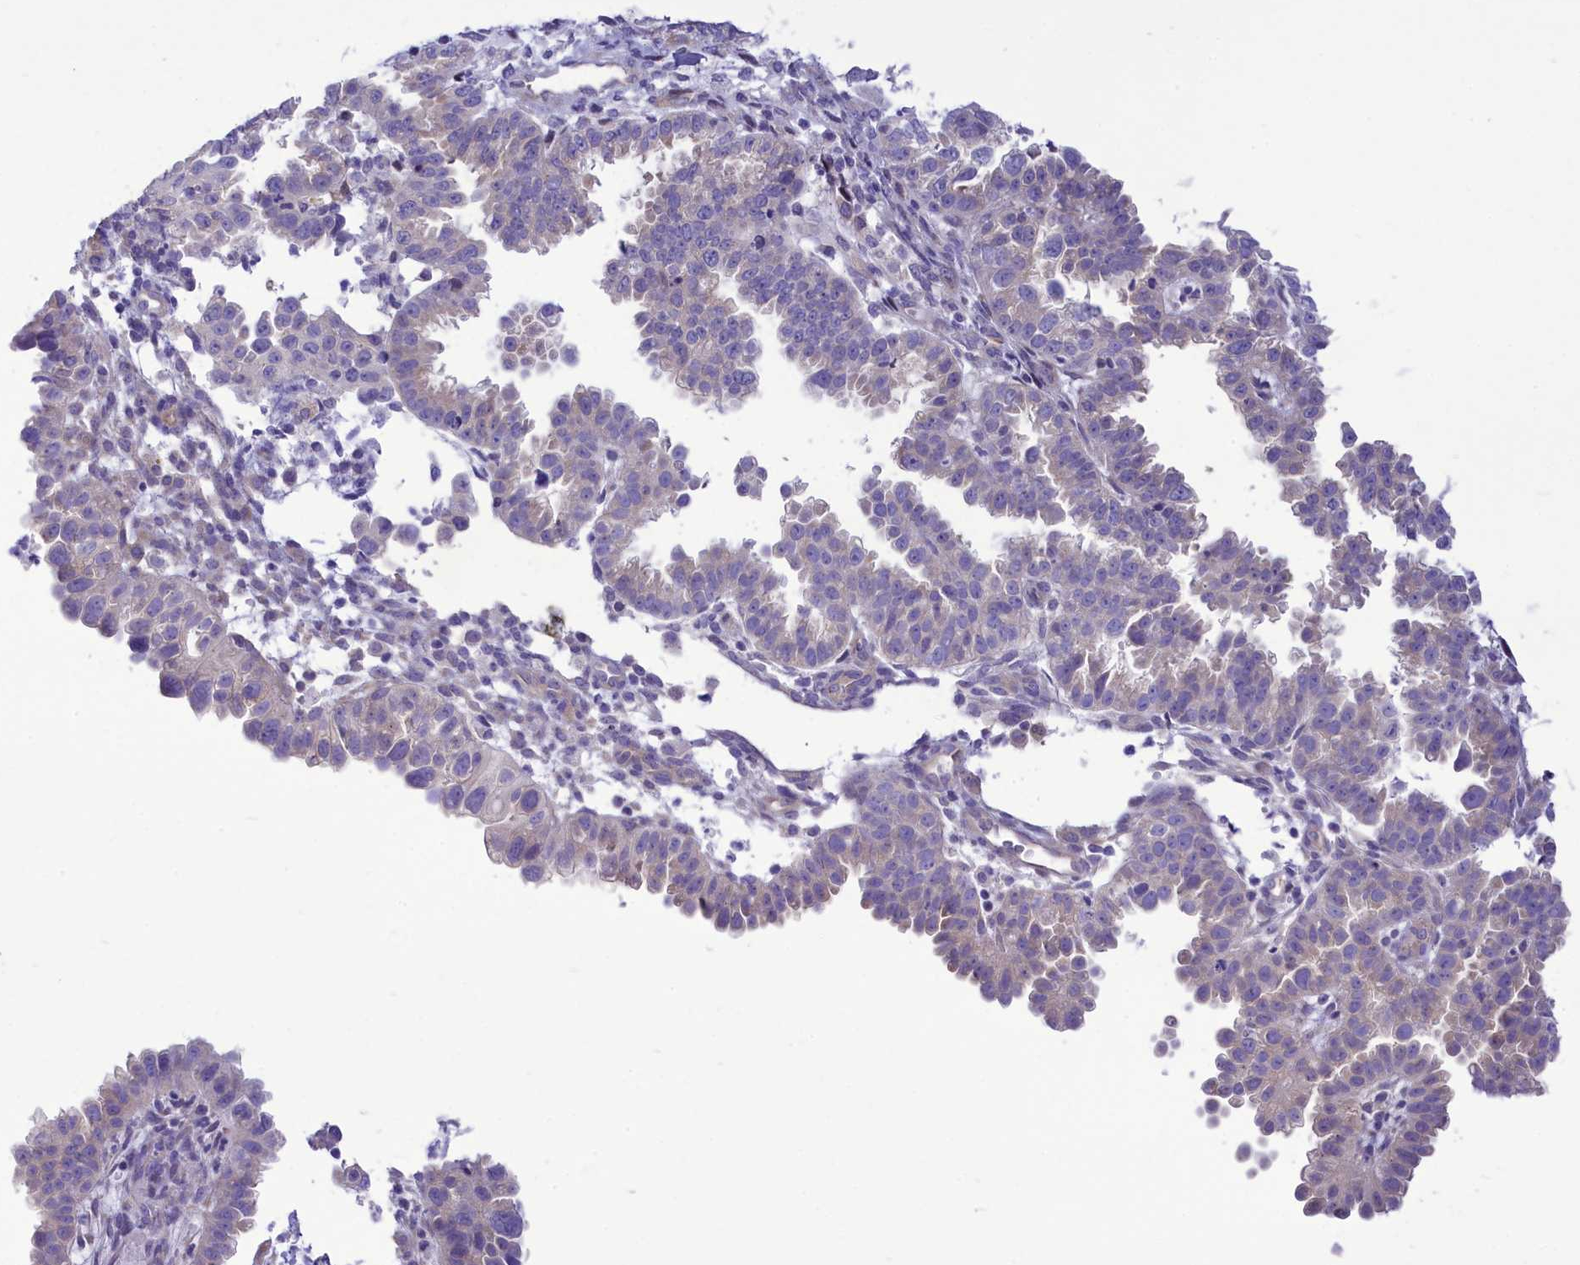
{"staining": {"intensity": "weak", "quantity": "<25%", "location": "cytoplasmic/membranous"}, "tissue": "endometrial cancer", "cell_type": "Tumor cells", "image_type": "cancer", "snomed": [{"axis": "morphology", "description": "Adenocarcinoma, NOS"}, {"axis": "topography", "description": "Endometrium"}], "caption": "The IHC image has no significant staining in tumor cells of adenocarcinoma (endometrial) tissue.", "gene": "DCAF16", "patient": {"sex": "female", "age": 85}}